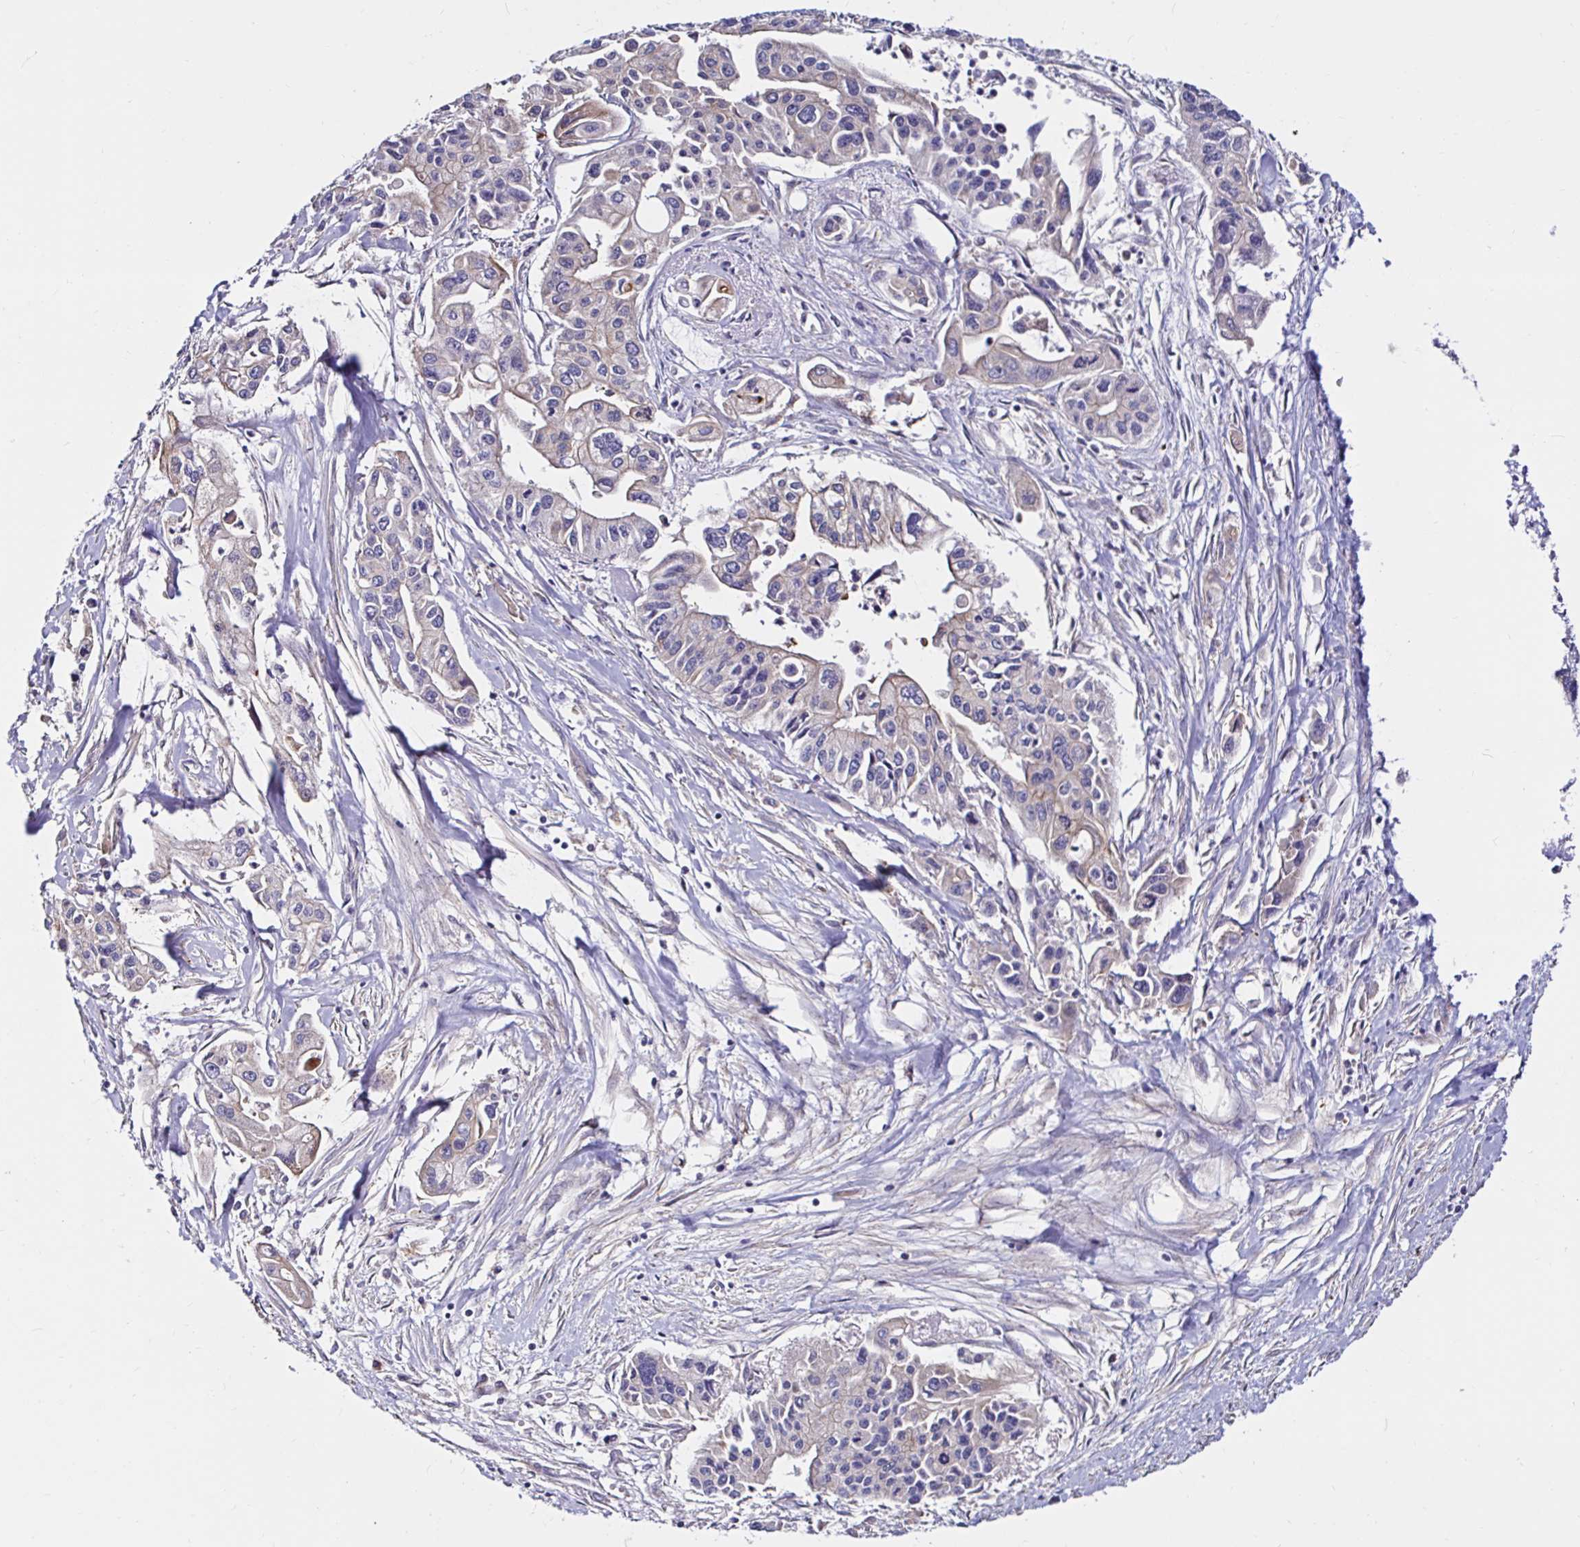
{"staining": {"intensity": "negative", "quantity": "none", "location": "none"}, "tissue": "pancreatic cancer", "cell_type": "Tumor cells", "image_type": "cancer", "snomed": [{"axis": "morphology", "description": "Adenocarcinoma, NOS"}, {"axis": "topography", "description": "Pancreas"}], "caption": "This is a image of immunohistochemistry (IHC) staining of pancreatic cancer (adenocarcinoma), which shows no expression in tumor cells. (Immunohistochemistry, brightfield microscopy, high magnification).", "gene": "RSRP1", "patient": {"sex": "male", "age": 62}}